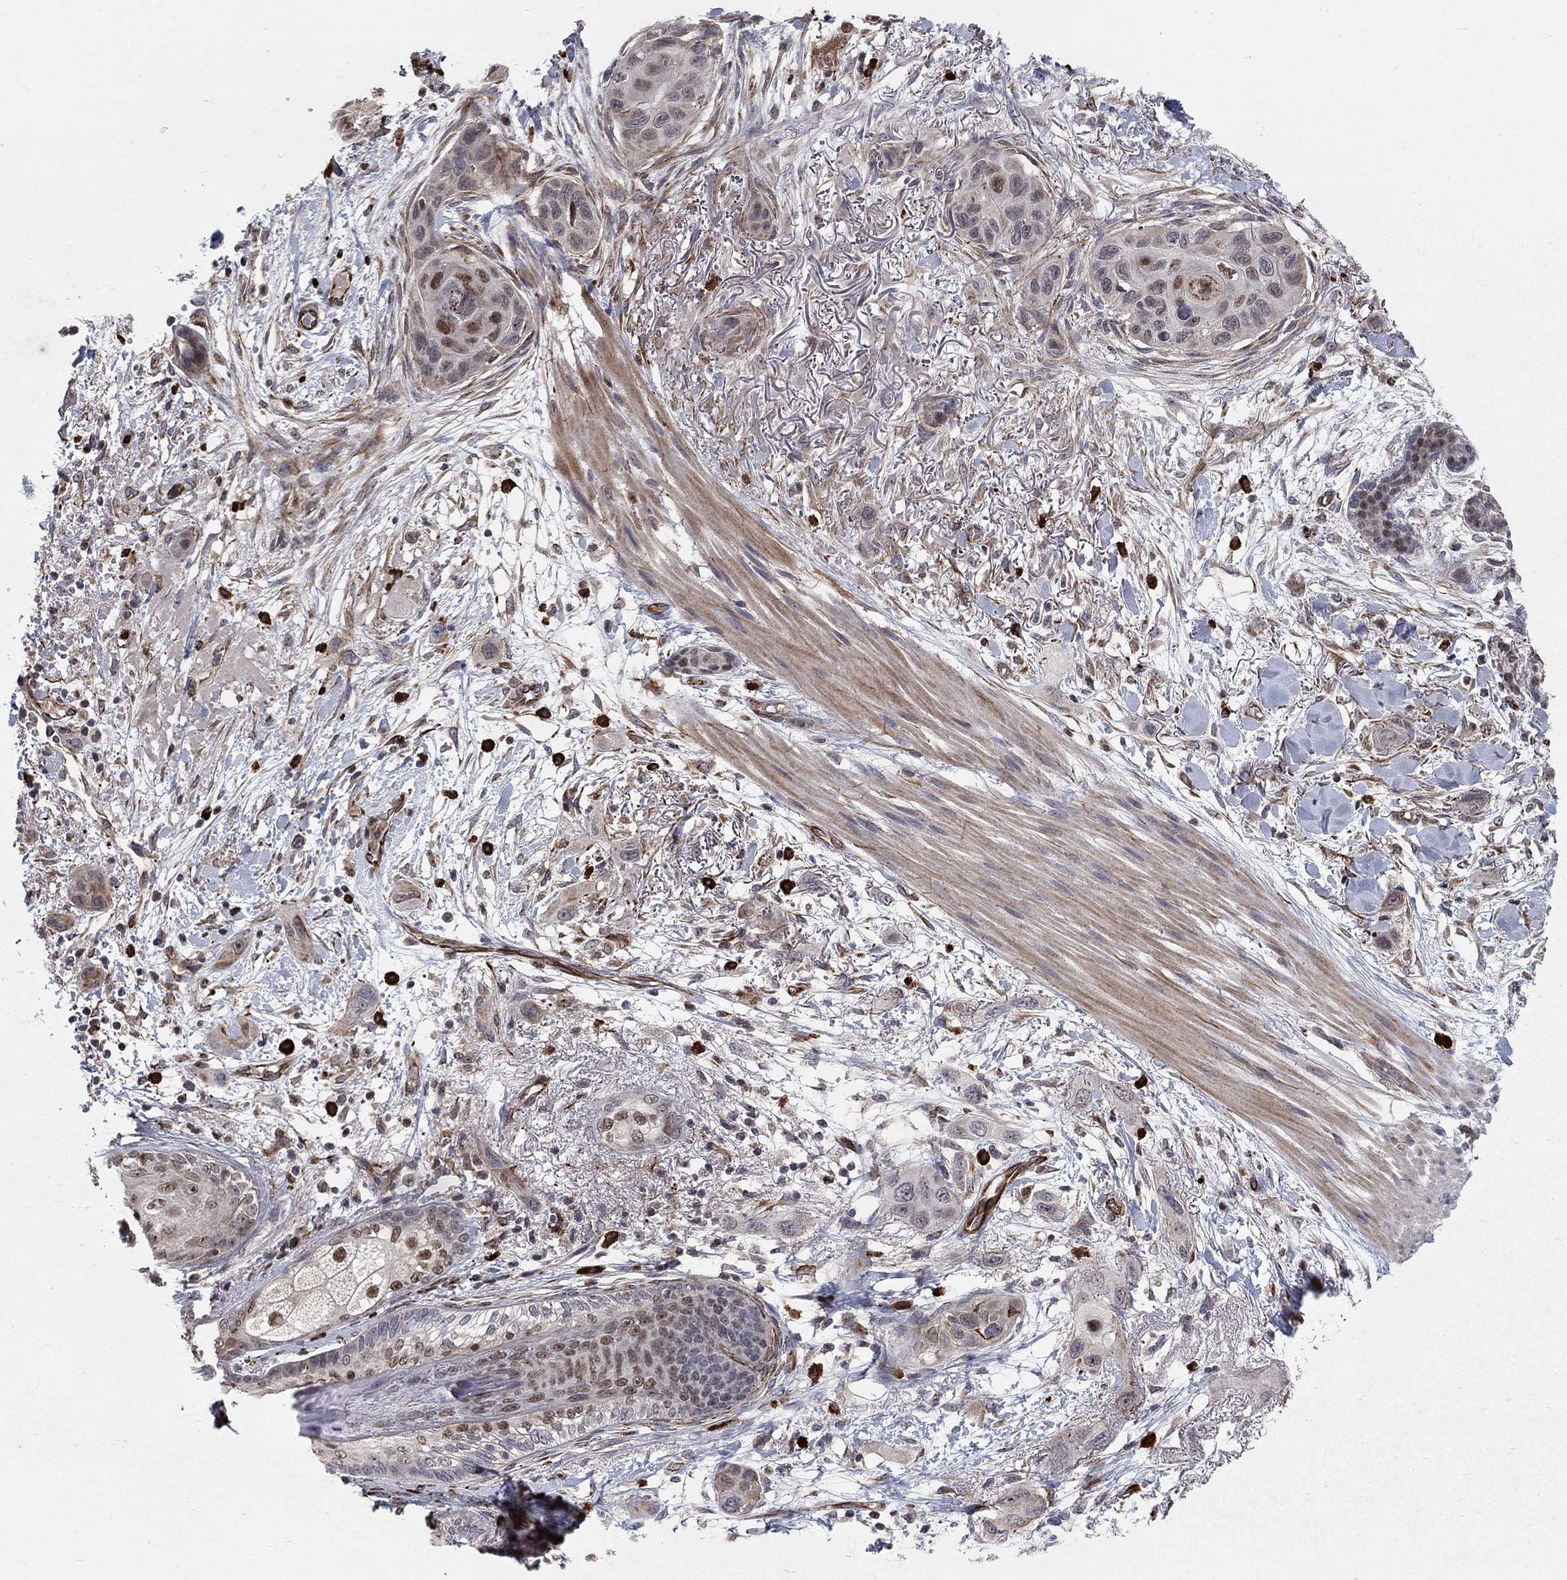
{"staining": {"intensity": "moderate", "quantity": "<25%", "location": "nuclear"}, "tissue": "skin cancer", "cell_type": "Tumor cells", "image_type": "cancer", "snomed": [{"axis": "morphology", "description": "Squamous cell carcinoma, NOS"}, {"axis": "topography", "description": "Skin"}], "caption": "Immunohistochemistry (DAB) staining of skin cancer (squamous cell carcinoma) shows moderate nuclear protein expression in about <25% of tumor cells.", "gene": "MSRA", "patient": {"sex": "male", "age": 79}}